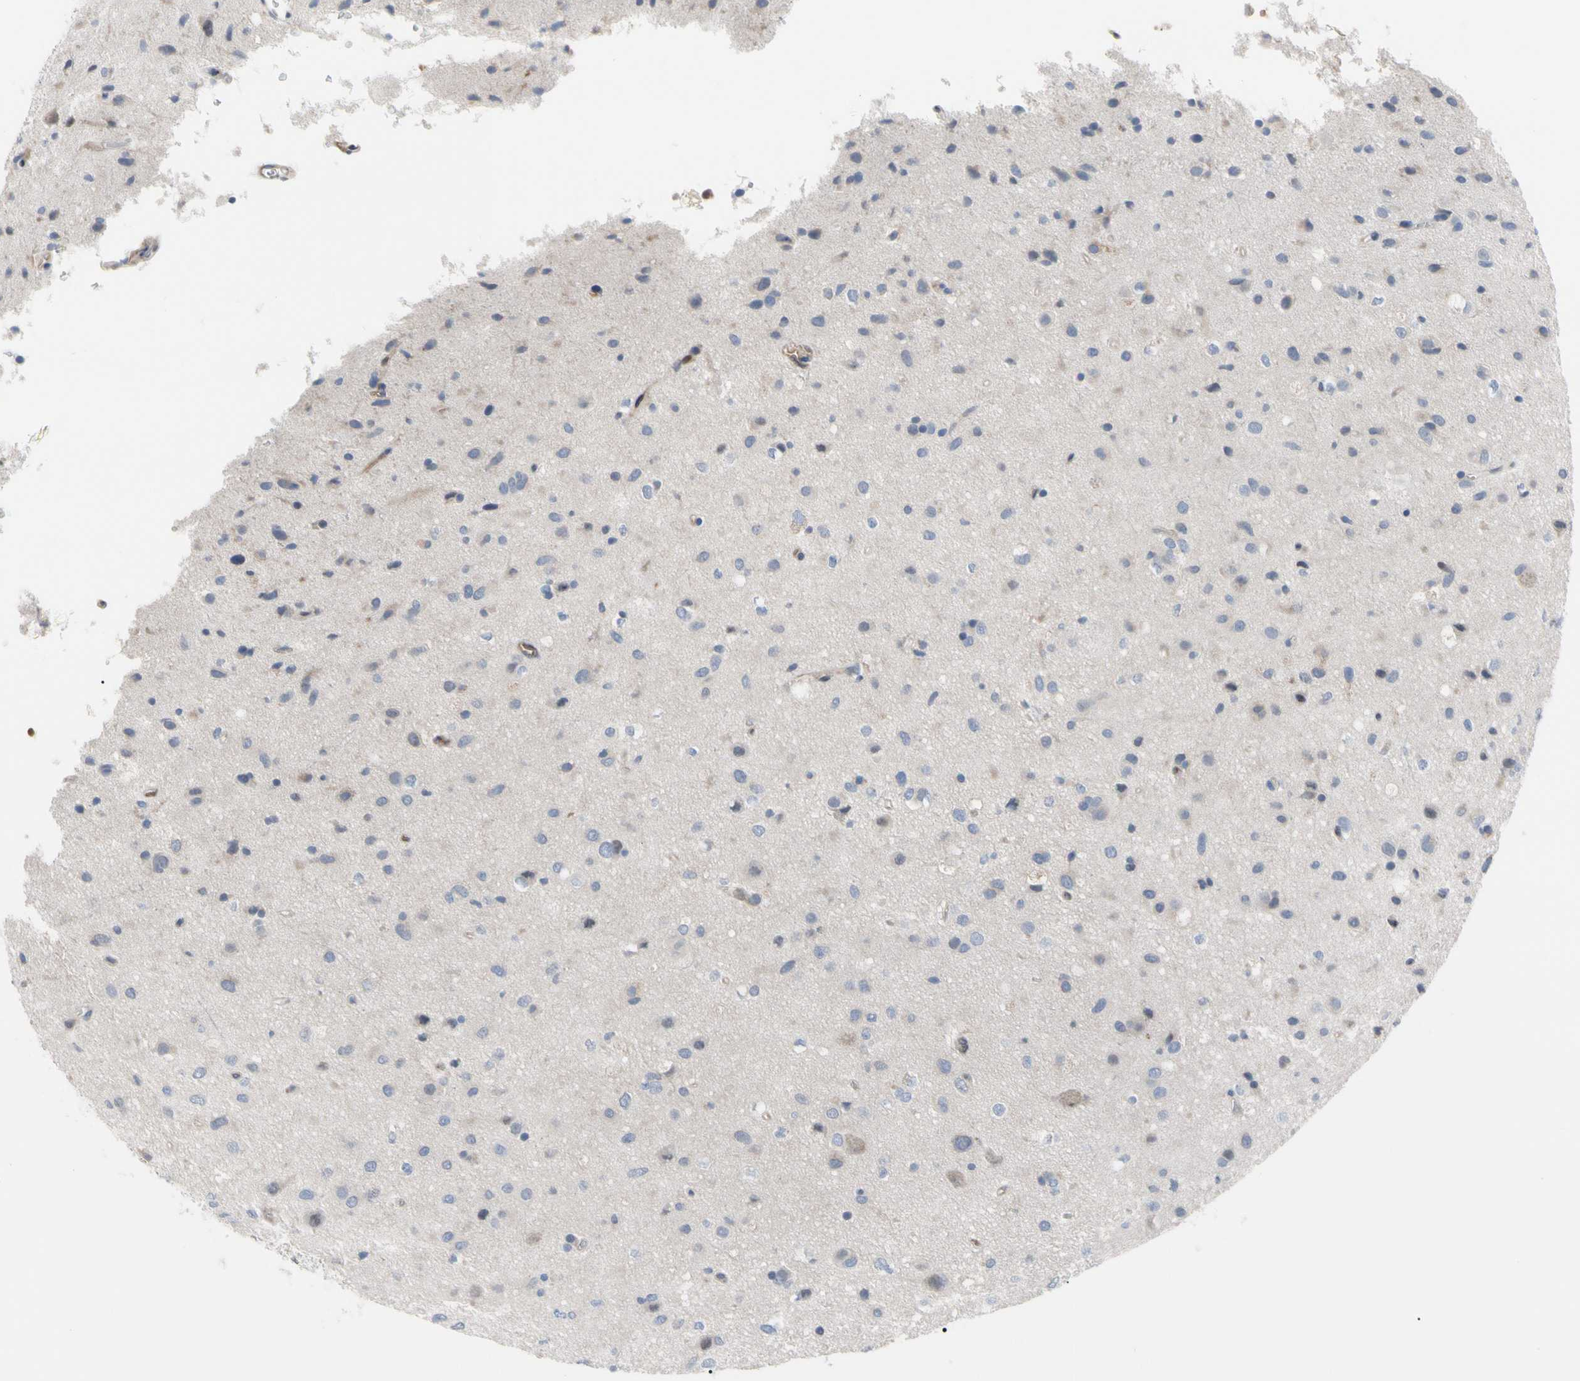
{"staining": {"intensity": "weak", "quantity": "<25%", "location": "cytoplasmic/membranous"}, "tissue": "glioma", "cell_type": "Tumor cells", "image_type": "cancer", "snomed": [{"axis": "morphology", "description": "Glioma, malignant, Low grade"}, {"axis": "topography", "description": "Brain"}], "caption": "High magnification brightfield microscopy of glioma stained with DAB (3,3'-diaminobenzidine) (brown) and counterstained with hematoxylin (blue): tumor cells show no significant positivity.", "gene": "MCL1", "patient": {"sex": "male", "age": 77}}